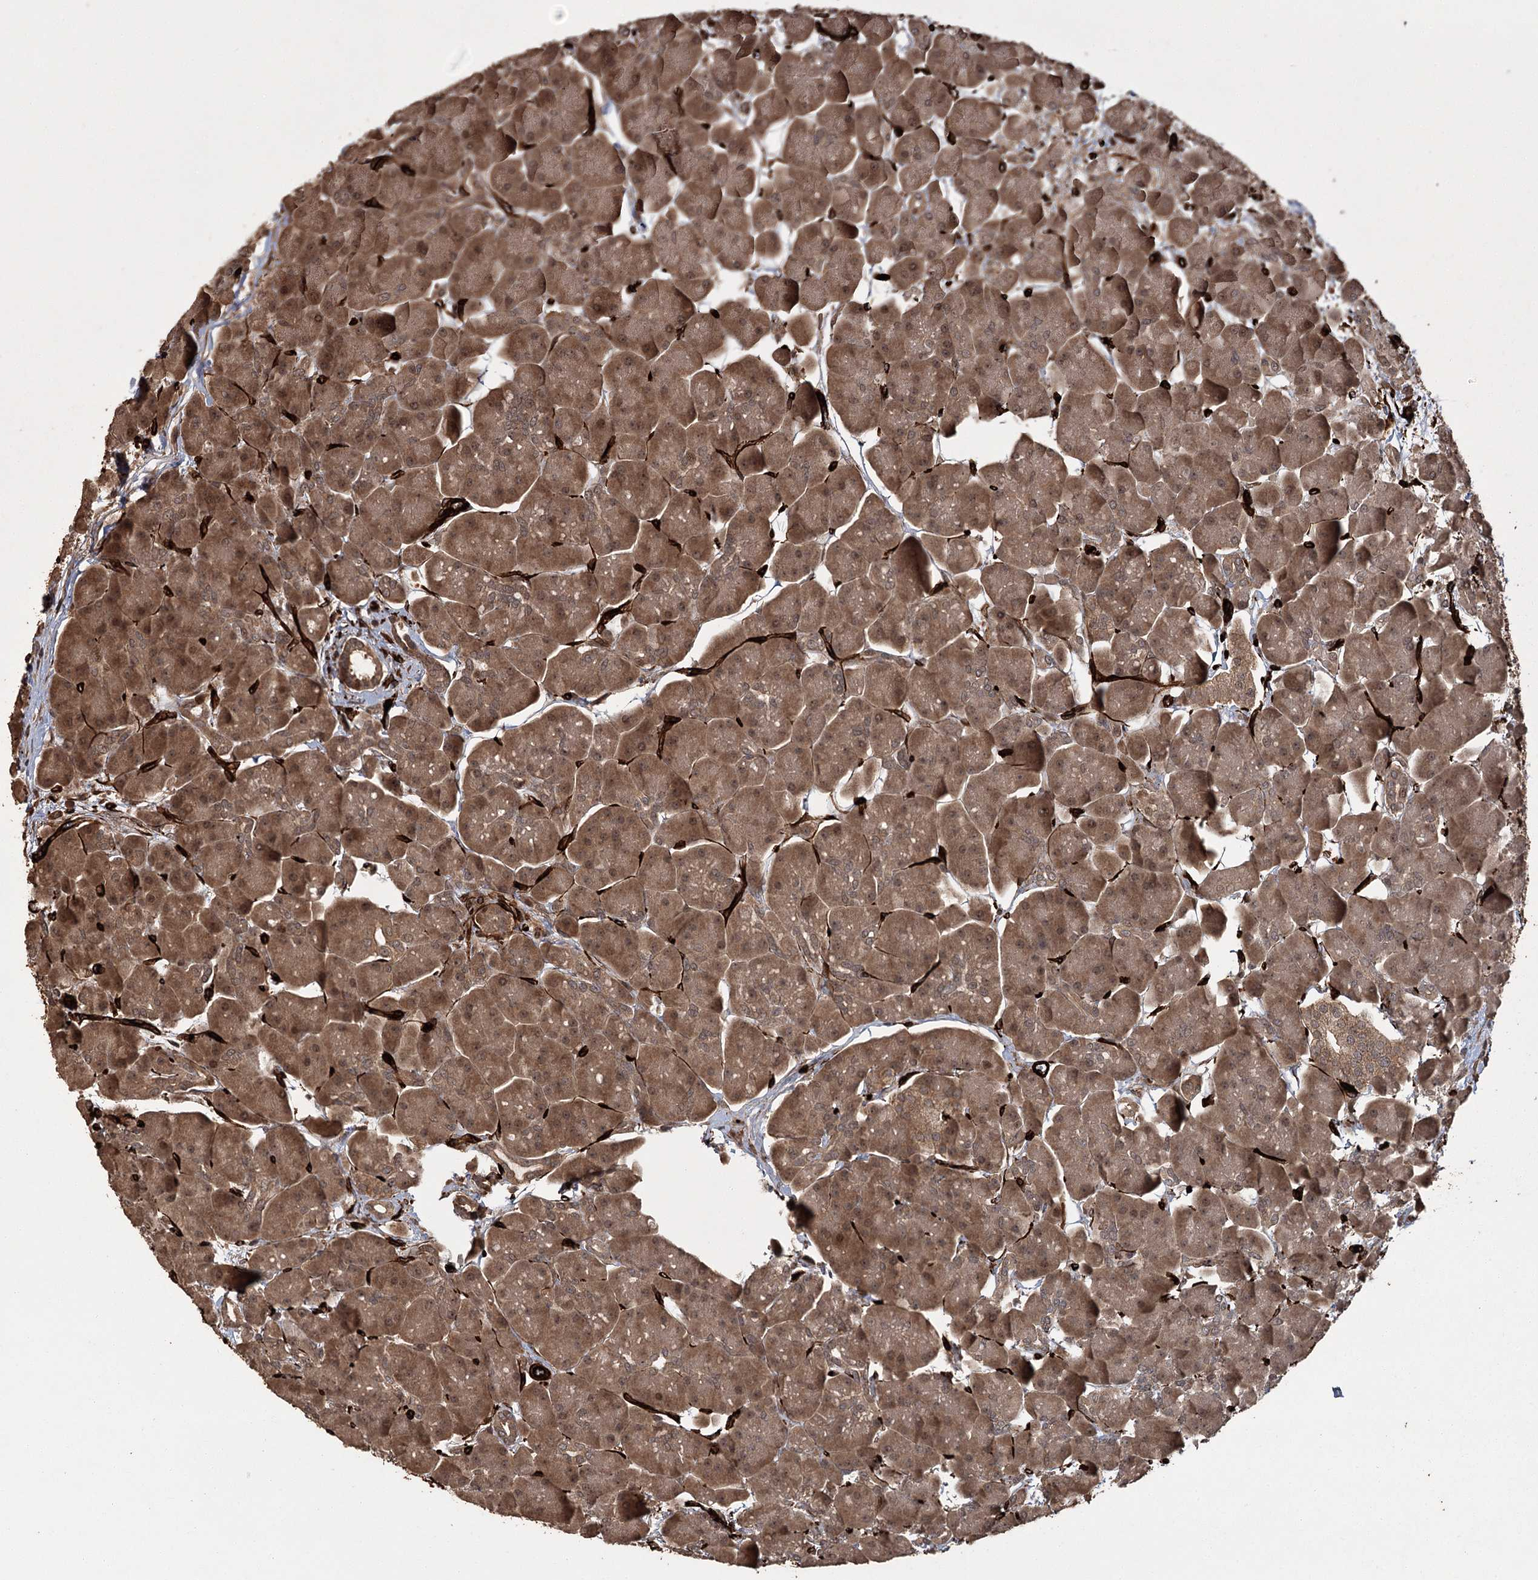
{"staining": {"intensity": "moderate", "quantity": ">75%", "location": "cytoplasmic/membranous,nuclear"}, "tissue": "pancreas", "cell_type": "Exocrine glandular cells", "image_type": "normal", "snomed": [{"axis": "morphology", "description": "Normal tissue, NOS"}, {"axis": "topography", "description": "Pancreas"}], "caption": "Immunohistochemistry photomicrograph of unremarkable pancreas: pancreas stained using immunohistochemistry demonstrates medium levels of moderate protein expression localized specifically in the cytoplasmic/membranous,nuclear of exocrine glandular cells, appearing as a cytoplasmic/membranous,nuclear brown color.", "gene": "RPAP3", "patient": {"sex": "male", "age": 66}}